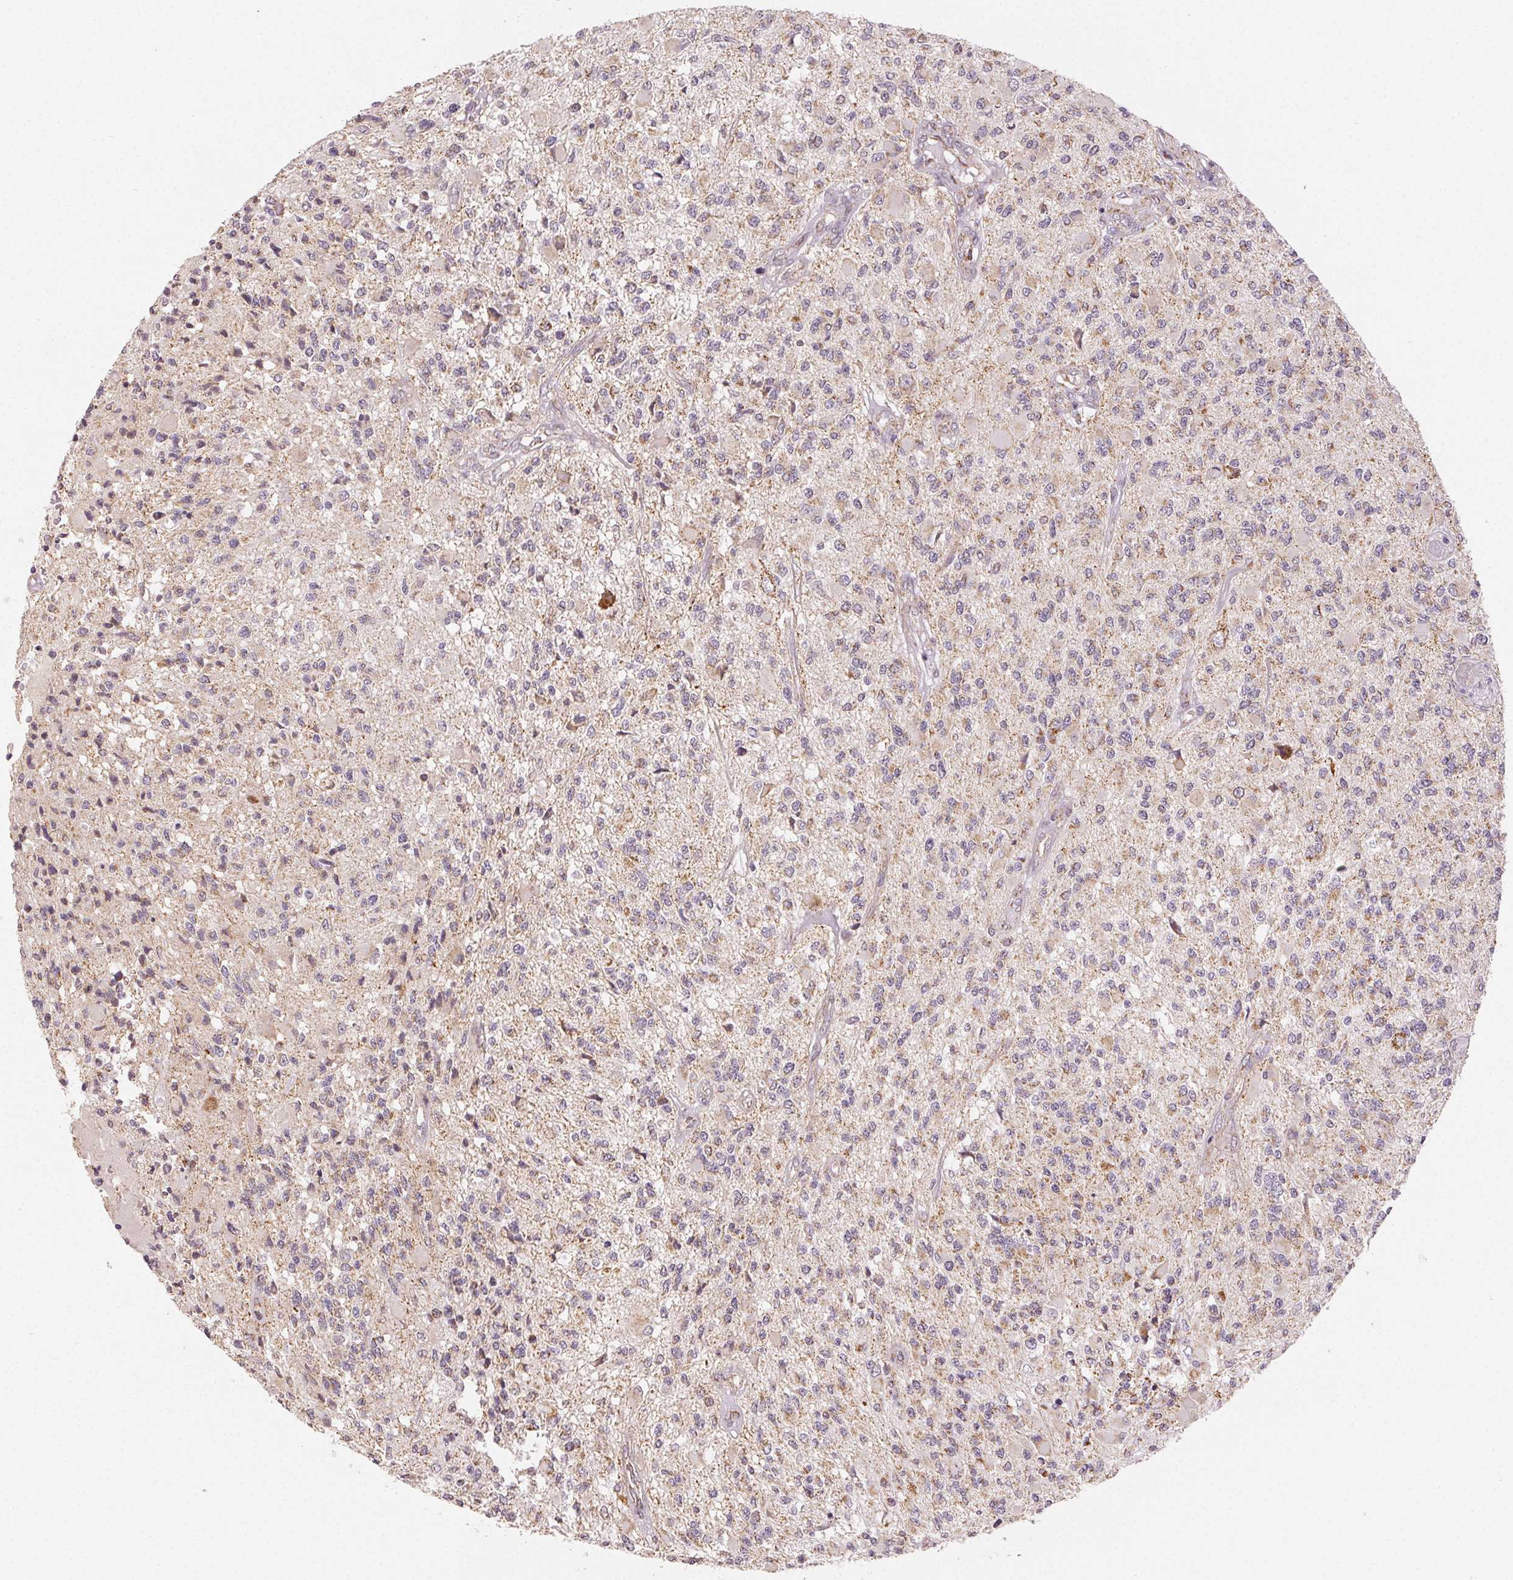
{"staining": {"intensity": "moderate", "quantity": "<25%", "location": "cytoplasmic/membranous"}, "tissue": "glioma", "cell_type": "Tumor cells", "image_type": "cancer", "snomed": [{"axis": "morphology", "description": "Glioma, malignant, High grade"}, {"axis": "topography", "description": "Brain"}], "caption": "Protein expression analysis of human malignant glioma (high-grade) reveals moderate cytoplasmic/membranous expression in about <25% of tumor cells. Ihc stains the protein of interest in brown and the nuclei are stained blue.", "gene": "CLASP1", "patient": {"sex": "female", "age": 63}}